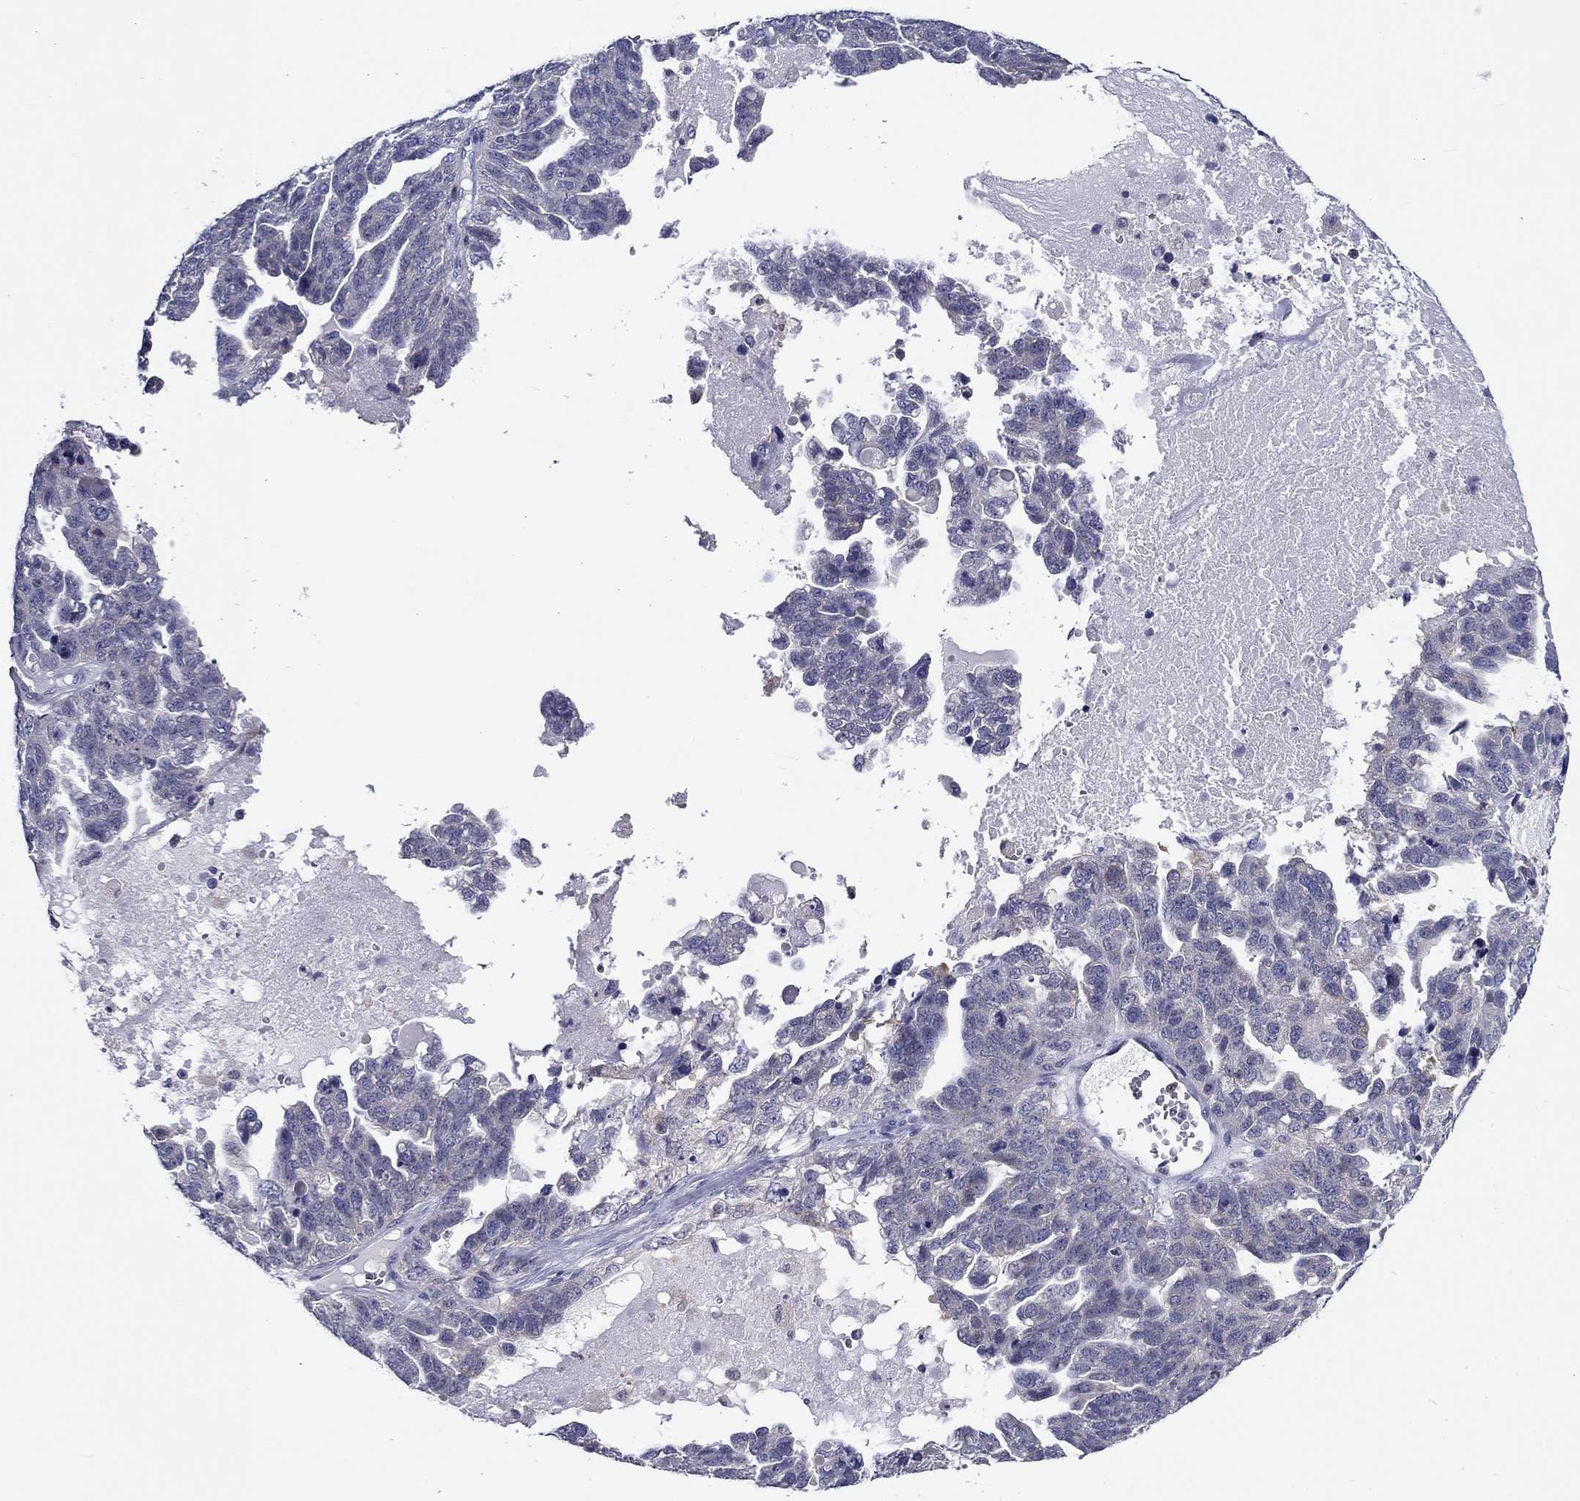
{"staining": {"intensity": "negative", "quantity": "none", "location": "none"}, "tissue": "ovarian cancer", "cell_type": "Tumor cells", "image_type": "cancer", "snomed": [{"axis": "morphology", "description": "Cystadenocarcinoma, serous, NOS"}, {"axis": "topography", "description": "Ovary"}], "caption": "The histopathology image exhibits no staining of tumor cells in ovarian cancer.", "gene": "POU2F2", "patient": {"sex": "female", "age": 71}}